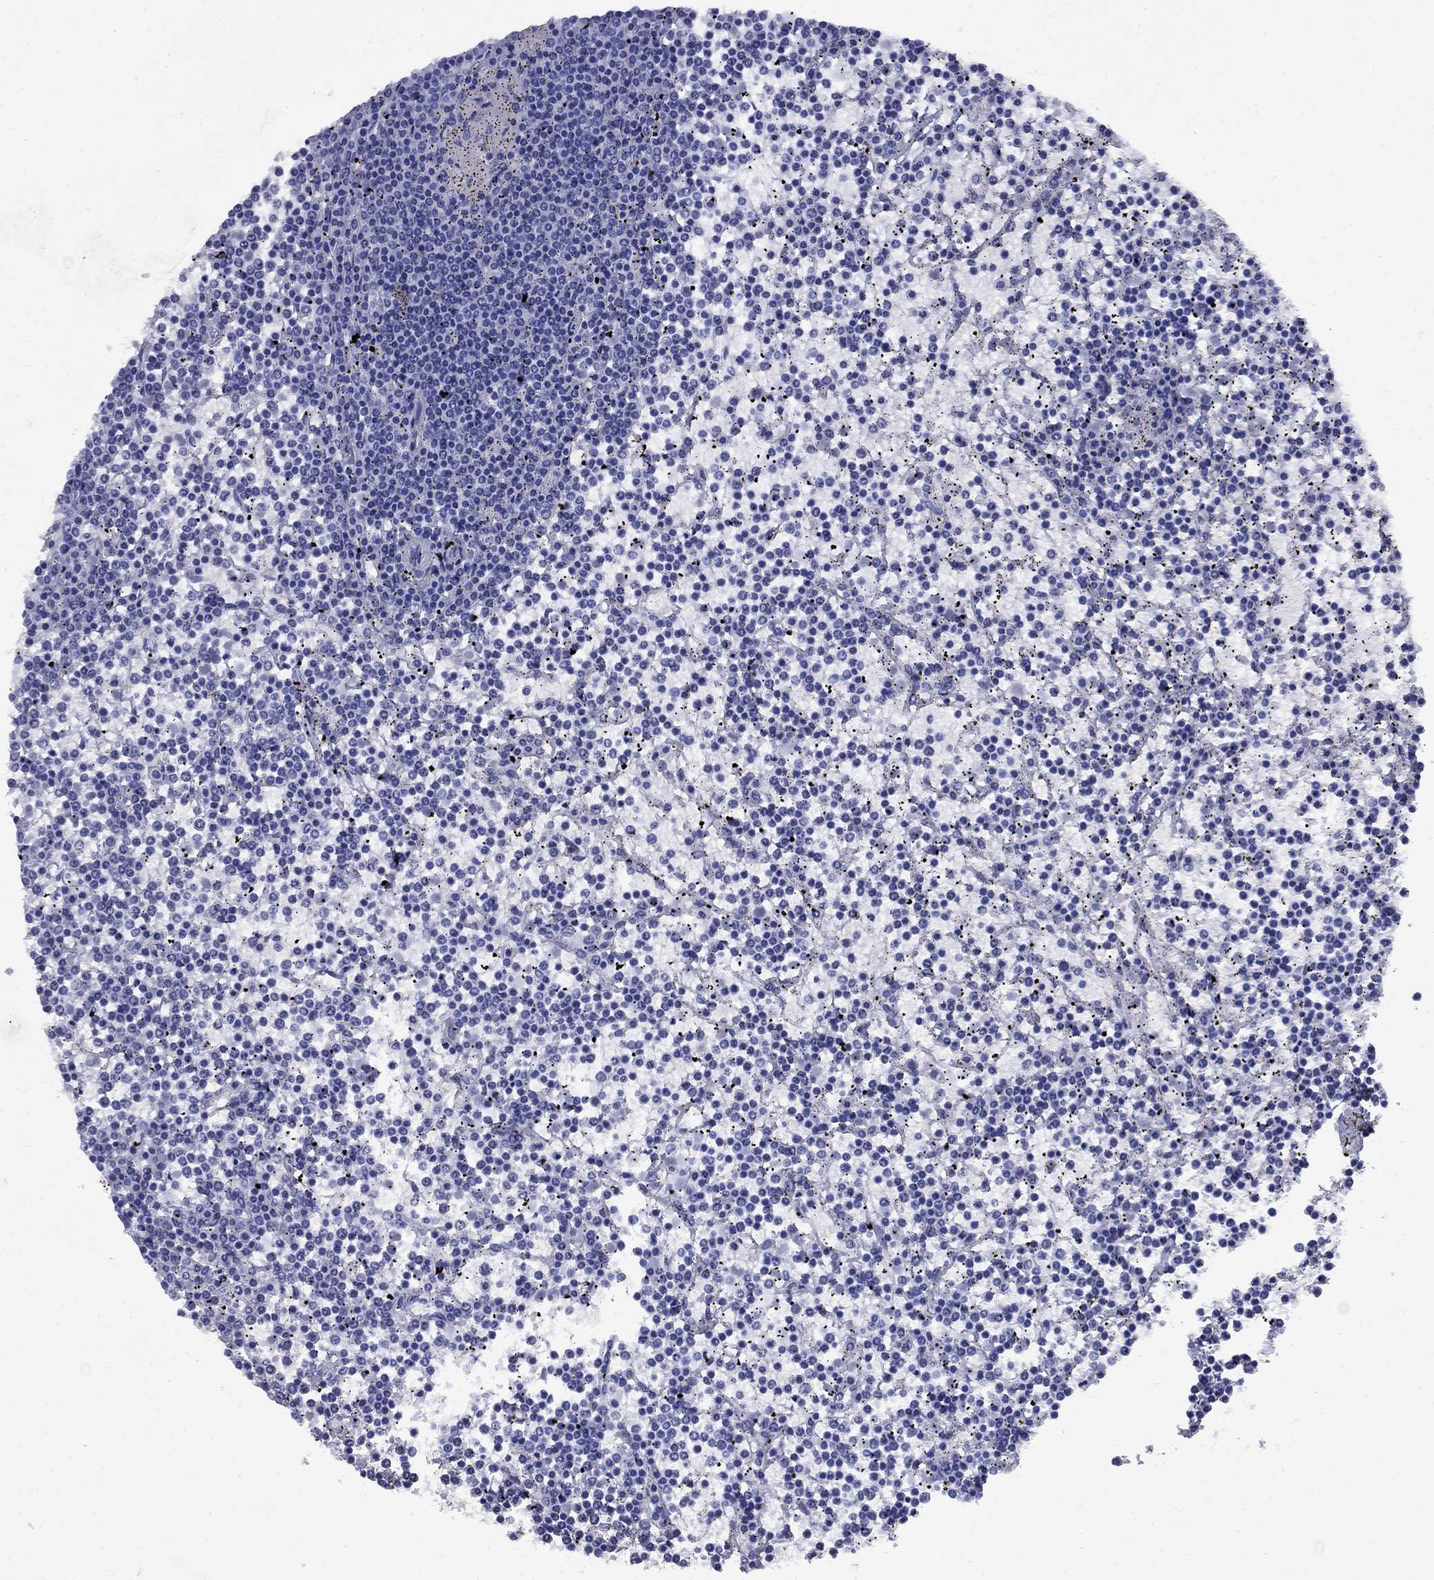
{"staining": {"intensity": "negative", "quantity": "none", "location": "none"}, "tissue": "lymphoma", "cell_type": "Tumor cells", "image_type": "cancer", "snomed": [{"axis": "morphology", "description": "Malignant lymphoma, non-Hodgkin's type, Low grade"}, {"axis": "topography", "description": "Spleen"}], "caption": "This micrograph is of low-grade malignant lymphoma, non-Hodgkin's type stained with IHC to label a protein in brown with the nuclei are counter-stained blue. There is no expression in tumor cells. The staining was performed using DAB to visualize the protein expression in brown, while the nuclei were stained in blue with hematoxylin (Magnification: 20x).", "gene": "VTN", "patient": {"sex": "female", "age": 19}}